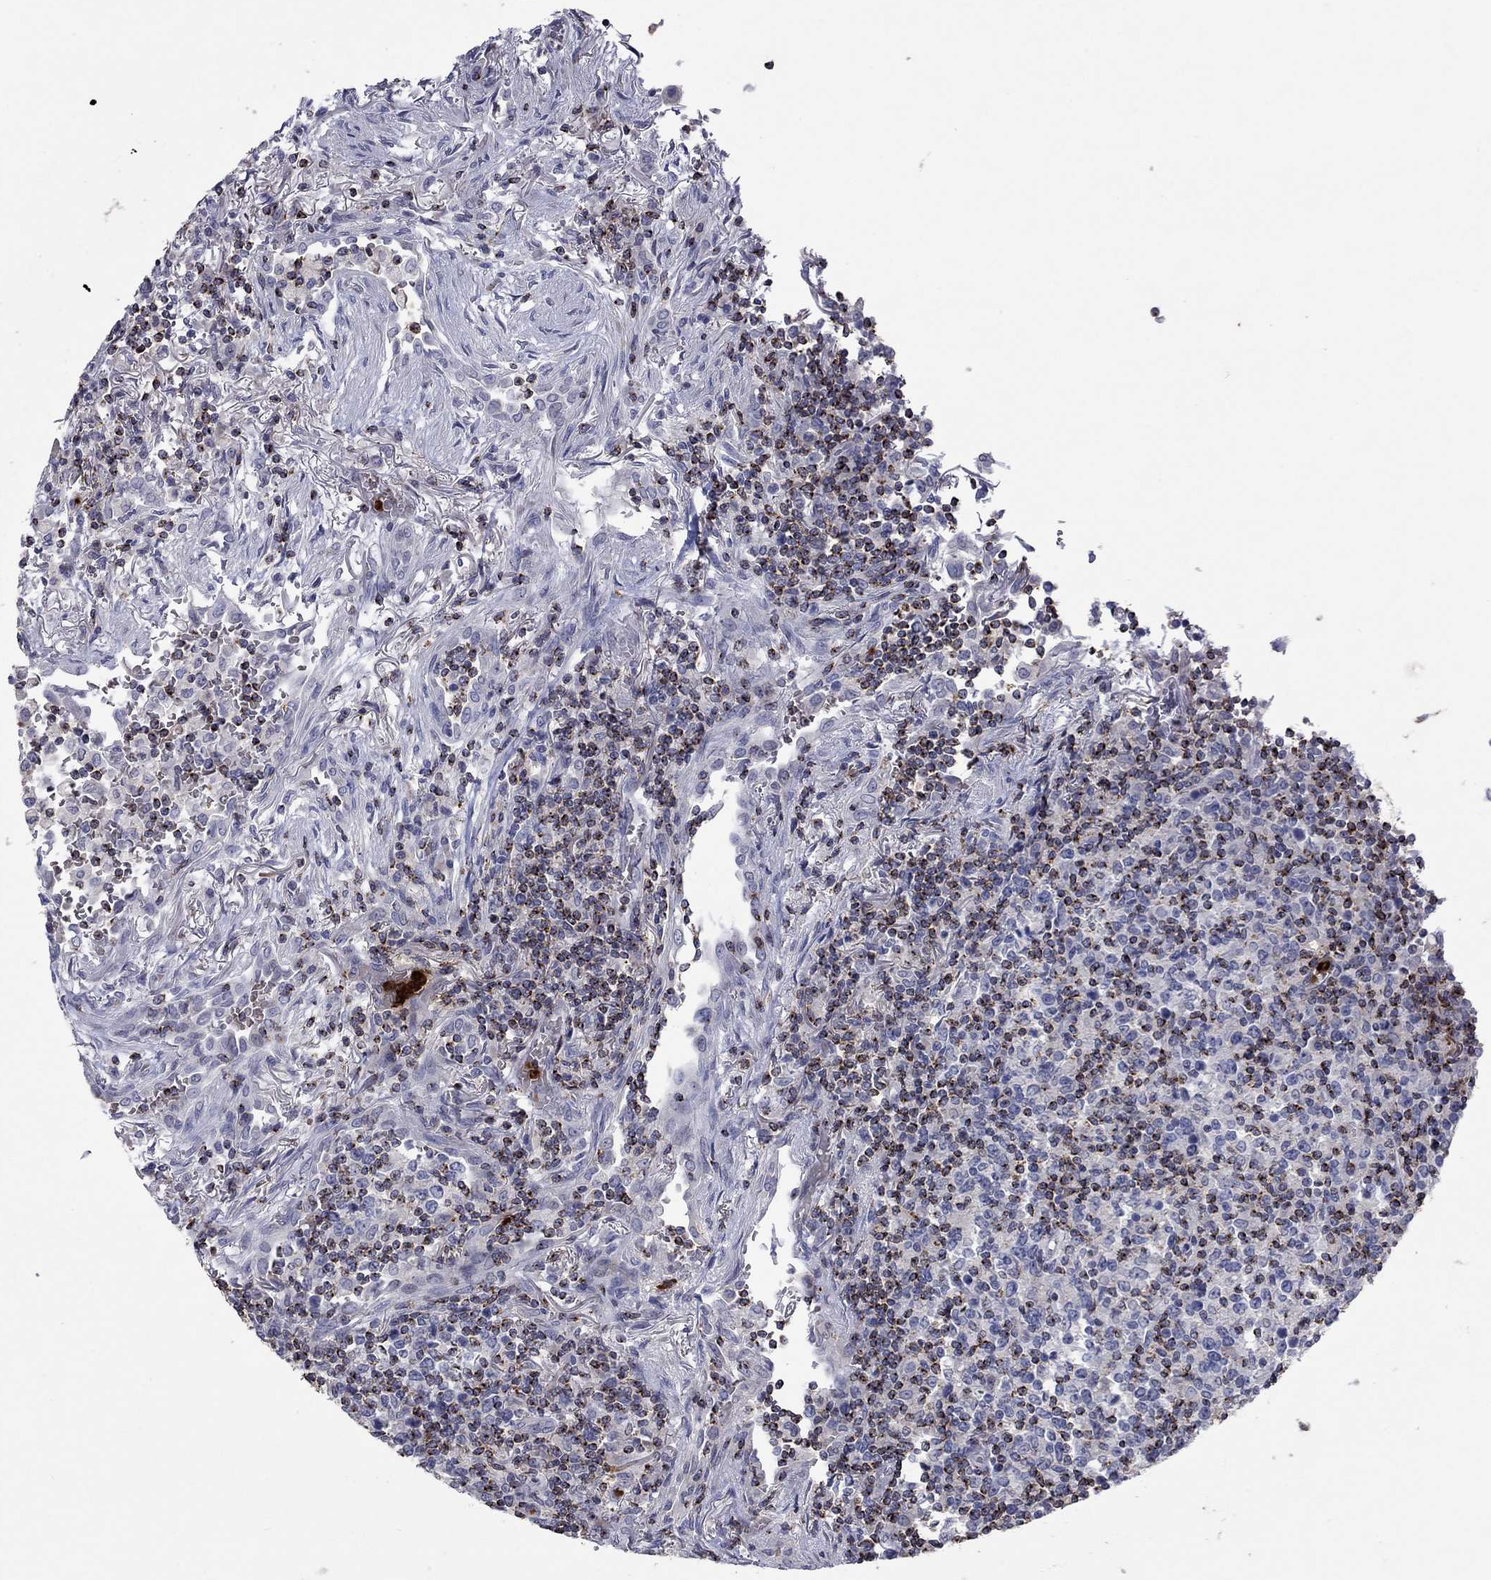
{"staining": {"intensity": "strong", "quantity": "25%-75%", "location": "cytoplasmic/membranous"}, "tissue": "lymphoma", "cell_type": "Tumor cells", "image_type": "cancer", "snomed": [{"axis": "morphology", "description": "Malignant lymphoma, non-Hodgkin's type, High grade"}, {"axis": "topography", "description": "Lung"}], "caption": "This photomicrograph reveals high-grade malignant lymphoma, non-Hodgkin's type stained with IHC to label a protein in brown. The cytoplasmic/membranous of tumor cells show strong positivity for the protein. Nuclei are counter-stained blue.", "gene": "CCL5", "patient": {"sex": "male", "age": 79}}